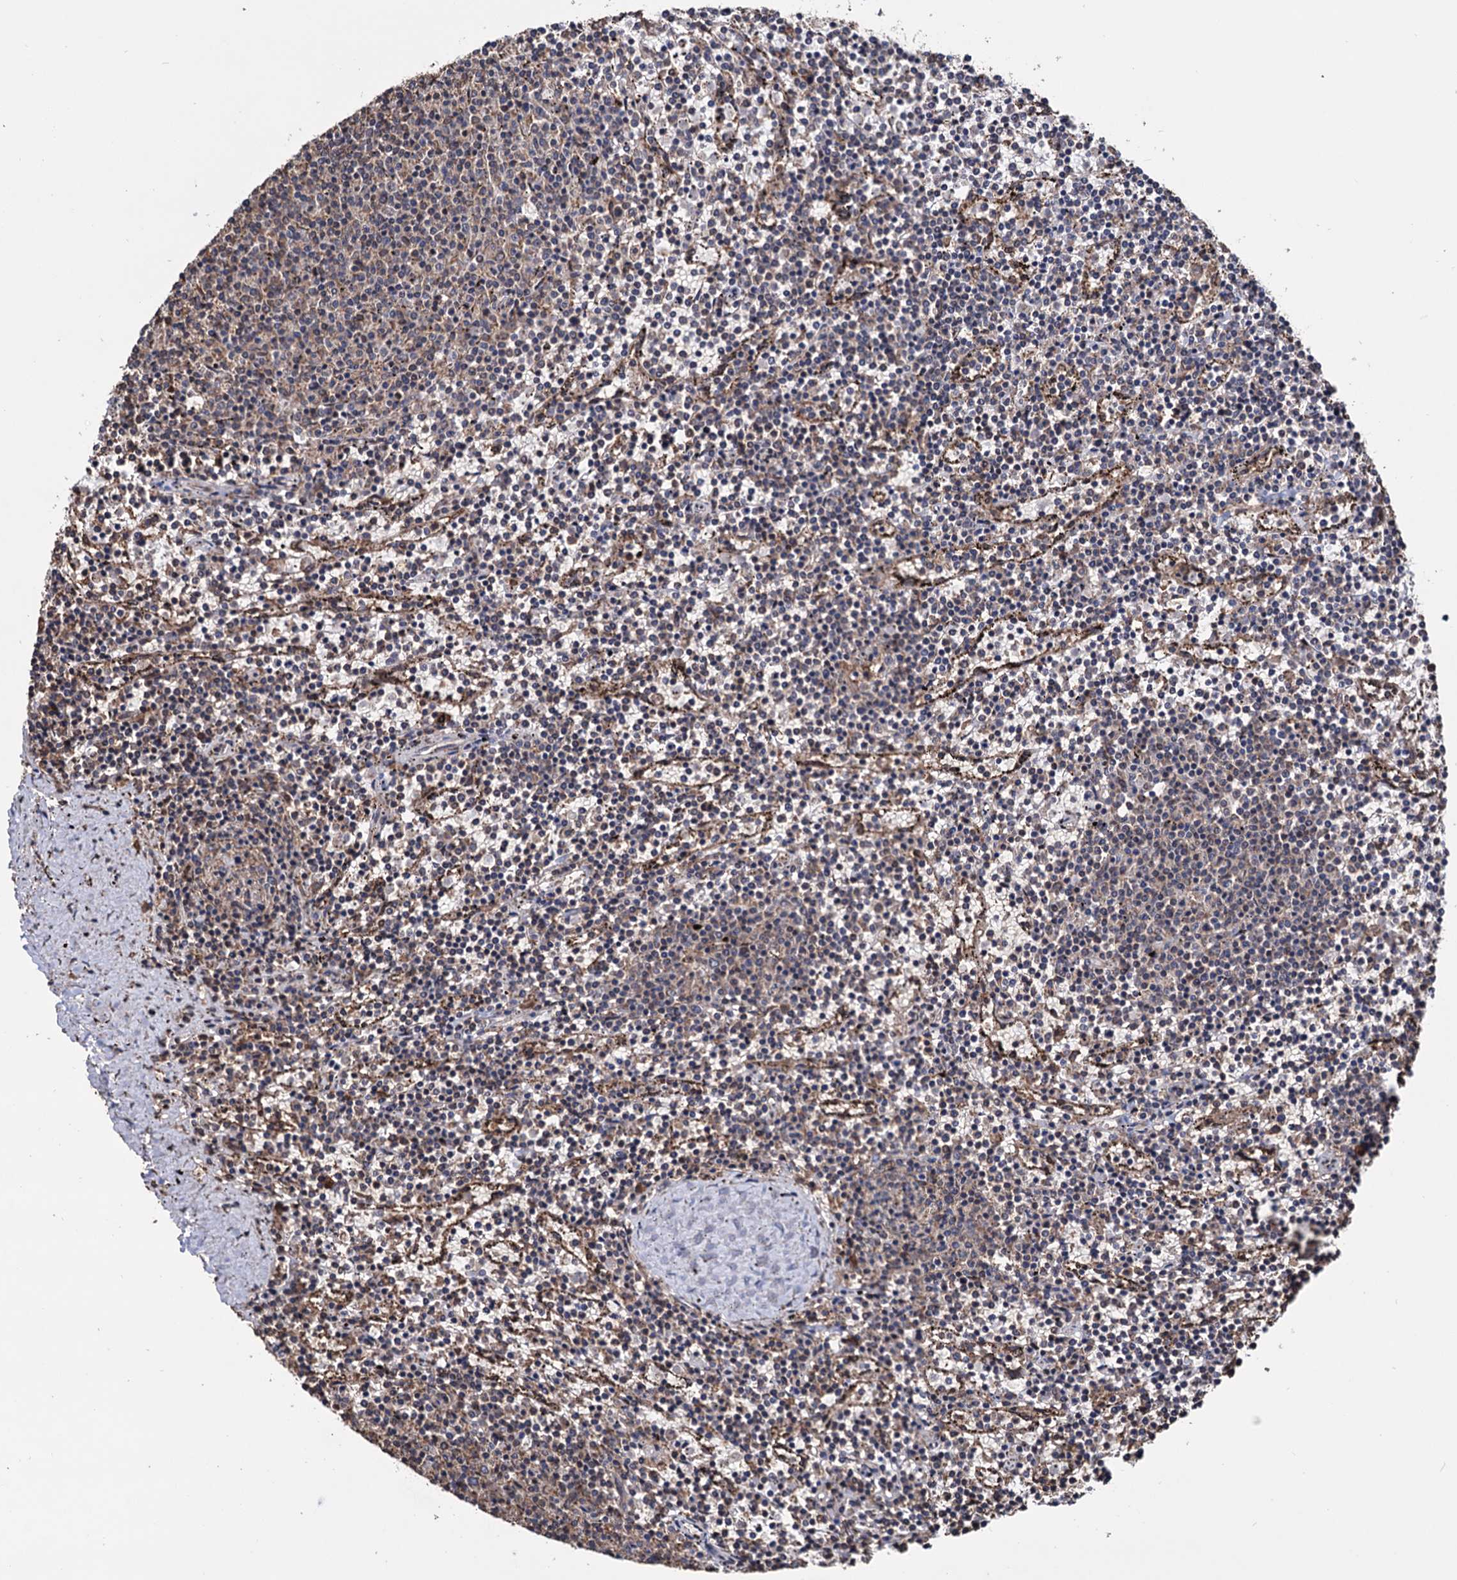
{"staining": {"intensity": "negative", "quantity": "none", "location": "none"}, "tissue": "lymphoma", "cell_type": "Tumor cells", "image_type": "cancer", "snomed": [{"axis": "morphology", "description": "Malignant lymphoma, non-Hodgkin's type, Low grade"}, {"axis": "topography", "description": "Spleen"}], "caption": "High magnification brightfield microscopy of low-grade malignant lymphoma, non-Hodgkin's type stained with DAB (3,3'-diaminobenzidine) (brown) and counterstained with hematoxylin (blue): tumor cells show no significant staining. Nuclei are stained in blue.", "gene": "TBC1D12", "patient": {"sex": "female", "age": 50}}